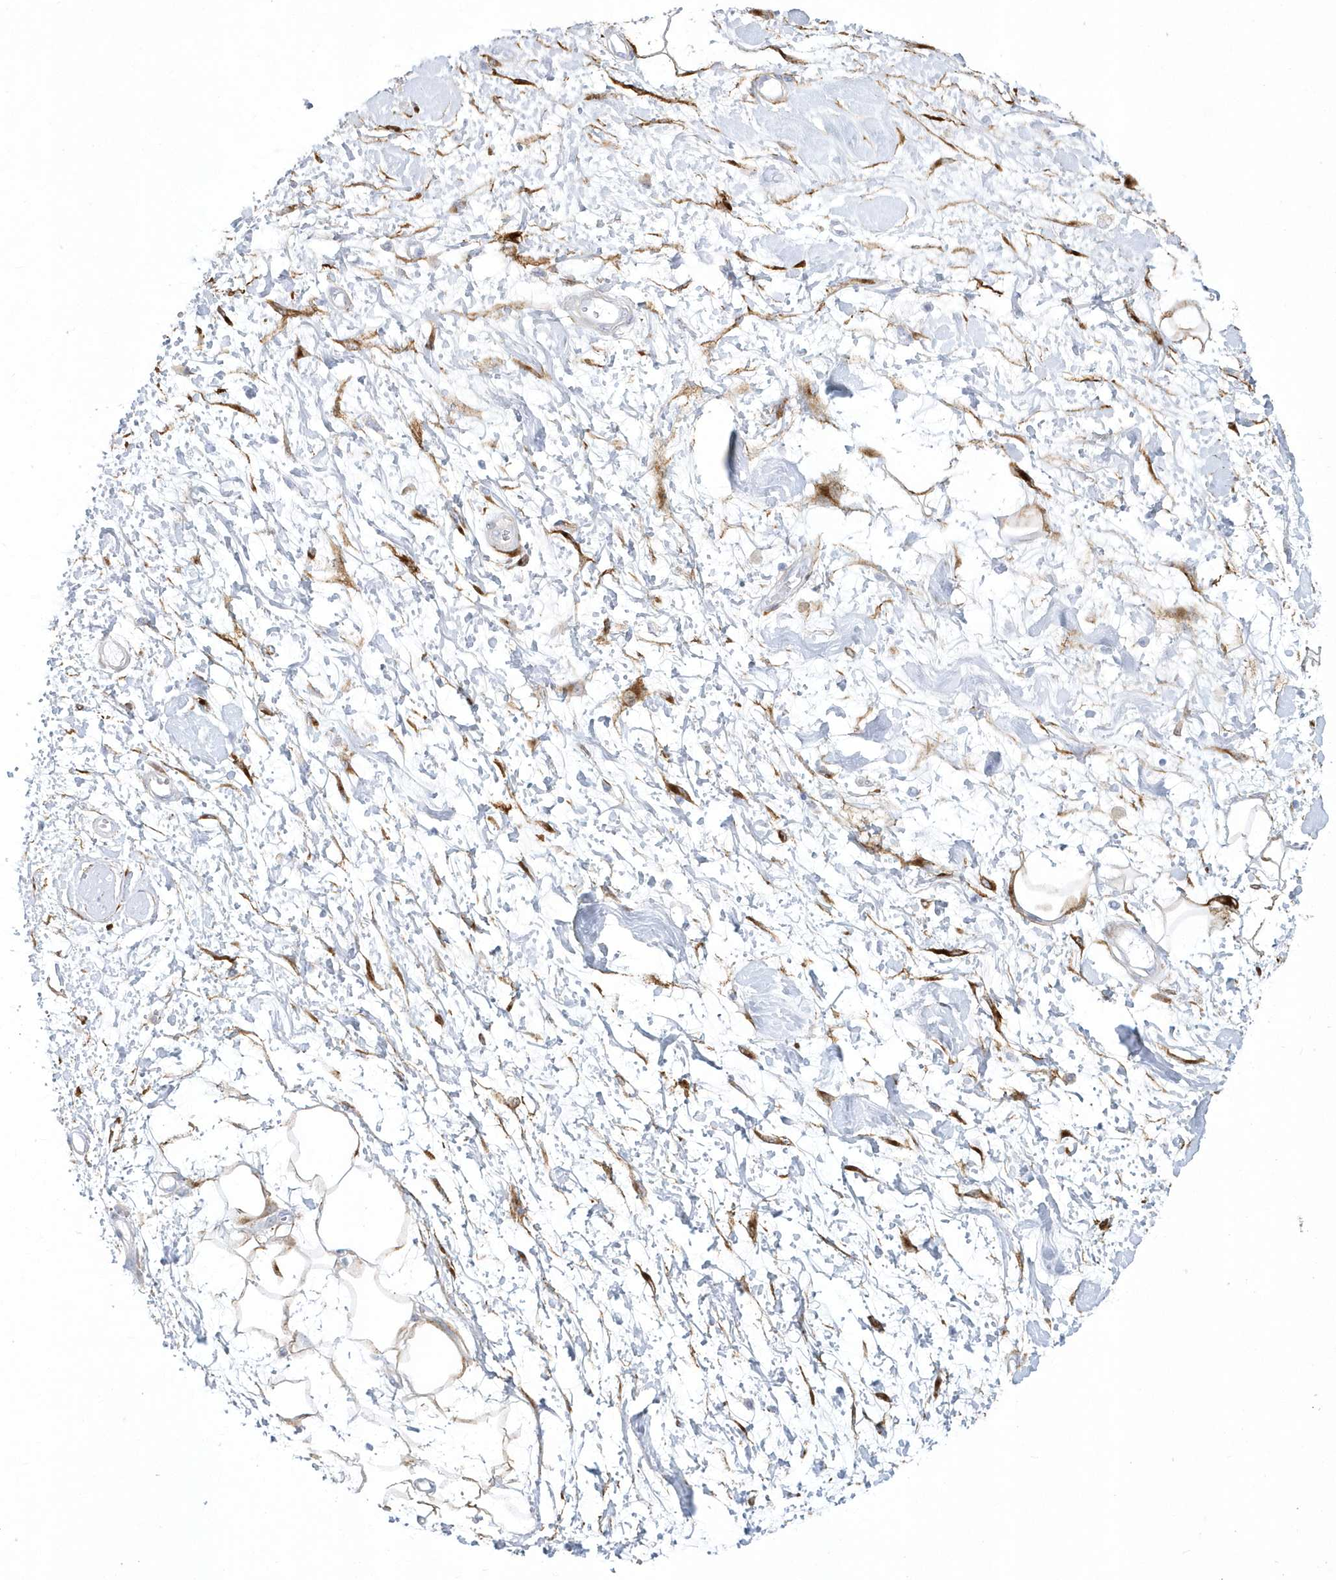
{"staining": {"intensity": "moderate", "quantity": "<25%", "location": "cytoplasmic/membranous"}, "tissue": "adipose tissue", "cell_type": "Adipocytes", "image_type": "normal", "snomed": [{"axis": "morphology", "description": "Normal tissue, NOS"}, {"axis": "morphology", "description": "Adenocarcinoma, NOS"}, {"axis": "topography", "description": "Pancreas"}, {"axis": "topography", "description": "Peripheral nerve tissue"}], "caption": "Normal adipose tissue was stained to show a protein in brown. There is low levels of moderate cytoplasmic/membranous staining in approximately <25% of adipocytes.", "gene": "WDR27", "patient": {"sex": "male", "age": 59}}